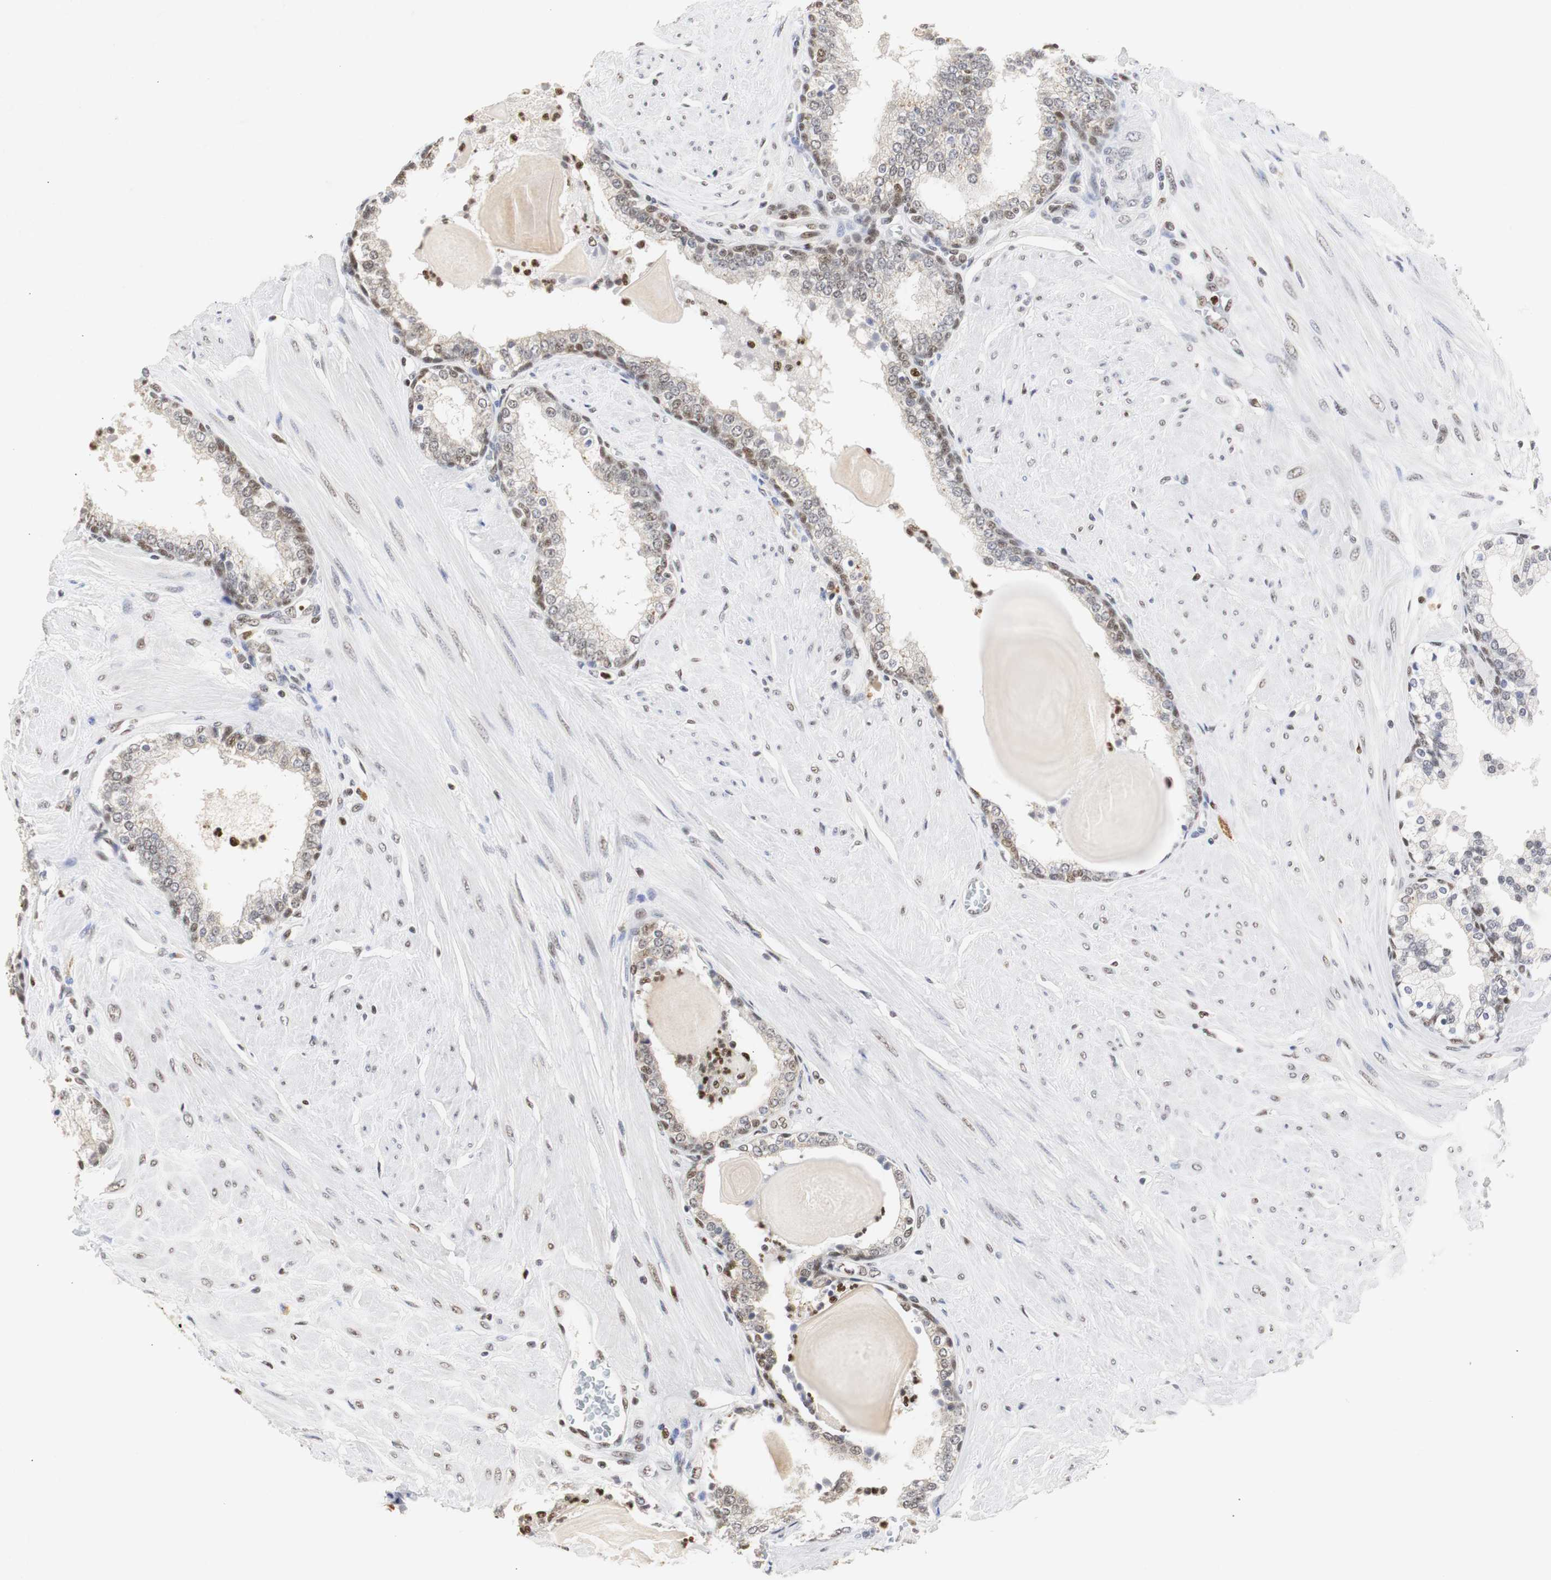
{"staining": {"intensity": "moderate", "quantity": "25%-75%", "location": "nuclear"}, "tissue": "prostate", "cell_type": "Glandular cells", "image_type": "normal", "snomed": [{"axis": "morphology", "description": "Normal tissue, NOS"}, {"axis": "topography", "description": "Prostate"}], "caption": "Glandular cells demonstrate medium levels of moderate nuclear staining in approximately 25%-75% of cells in unremarkable human prostate. (DAB (3,3'-diaminobenzidine) IHC with brightfield microscopy, high magnification).", "gene": "ZFC3H1", "patient": {"sex": "male", "age": 51}}